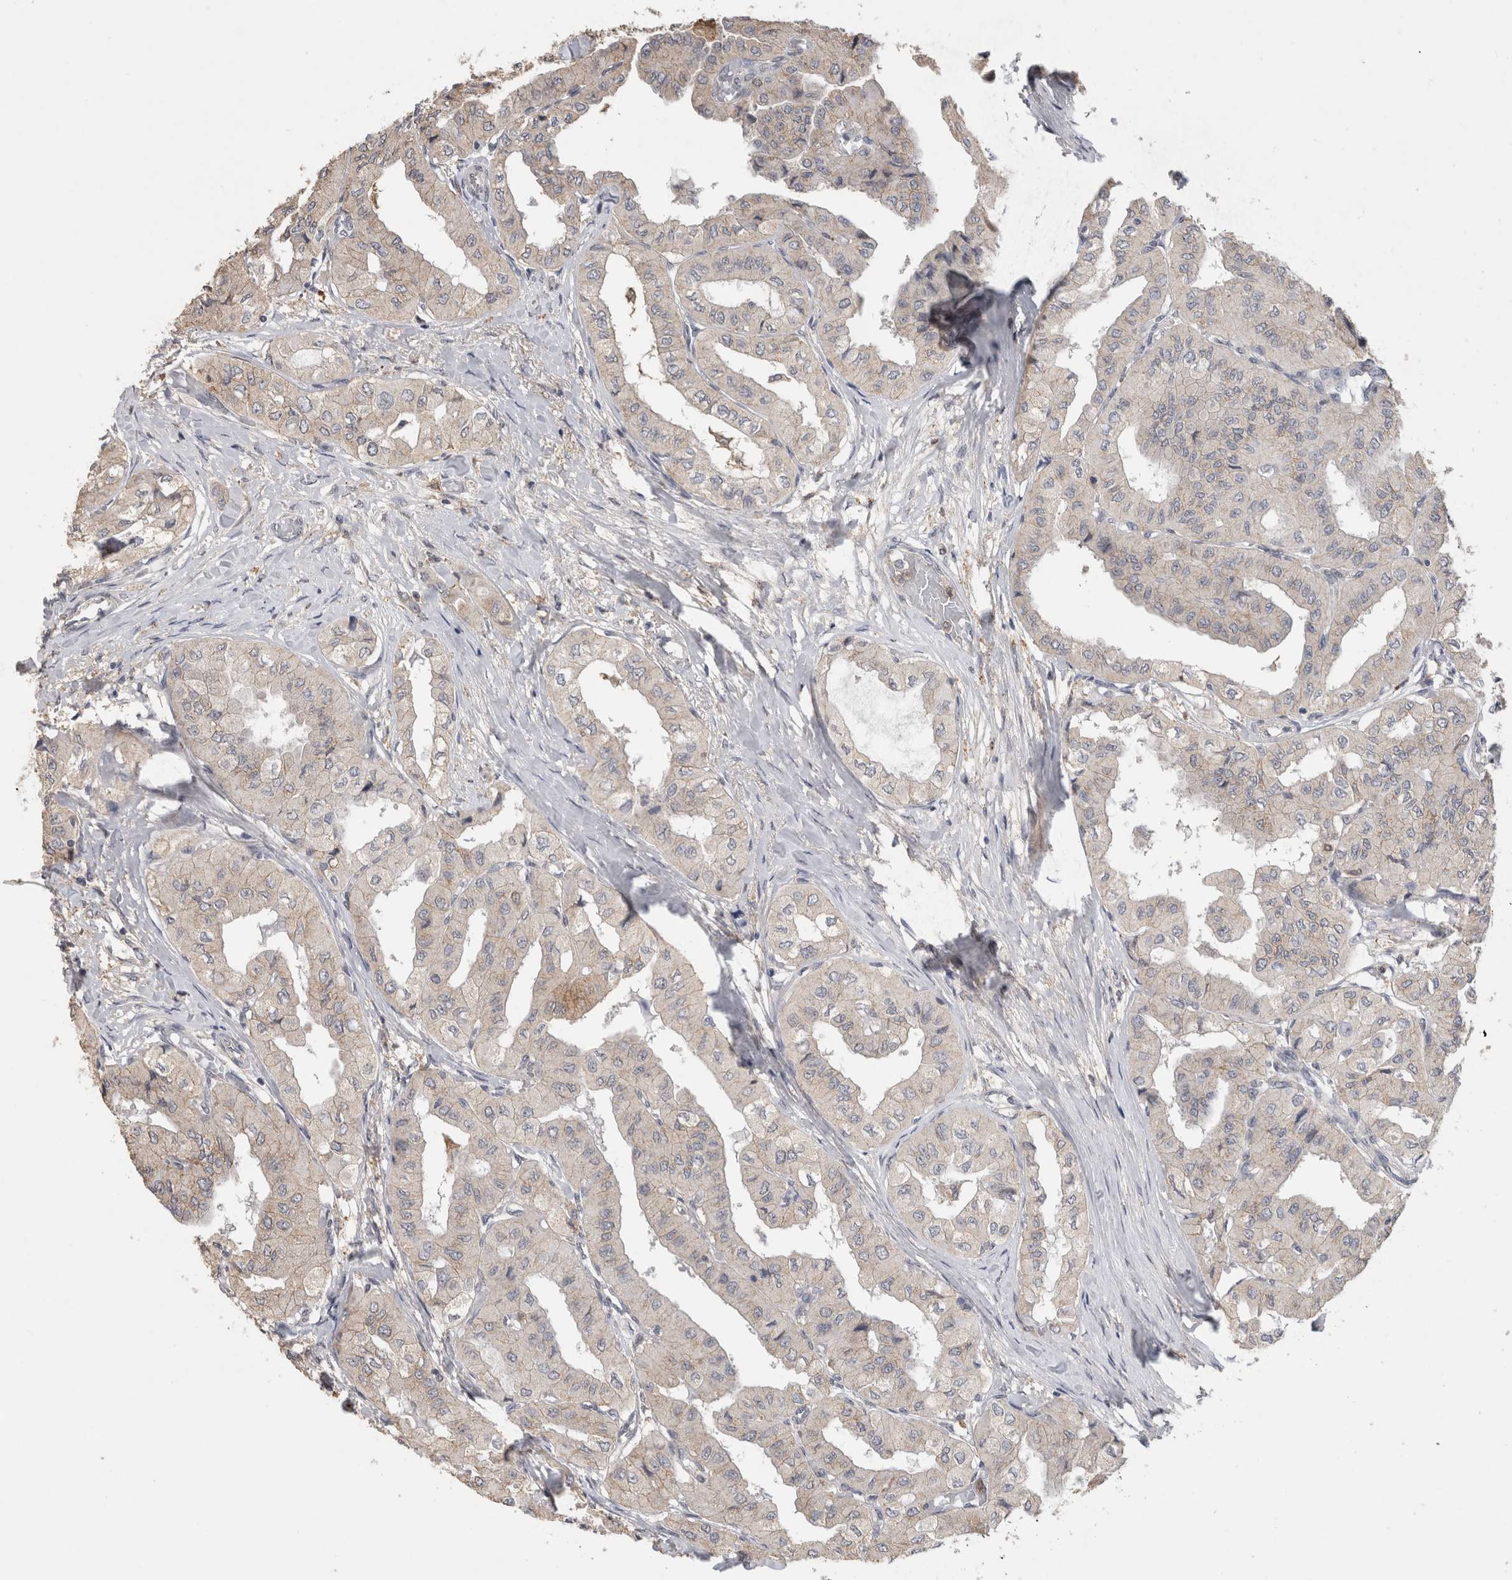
{"staining": {"intensity": "negative", "quantity": "none", "location": "none"}, "tissue": "thyroid cancer", "cell_type": "Tumor cells", "image_type": "cancer", "snomed": [{"axis": "morphology", "description": "Papillary adenocarcinoma, NOS"}, {"axis": "topography", "description": "Thyroid gland"}], "caption": "Tumor cells show no significant protein expression in thyroid papillary adenocarcinoma.", "gene": "CNTFR", "patient": {"sex": "female", "age": 59}}